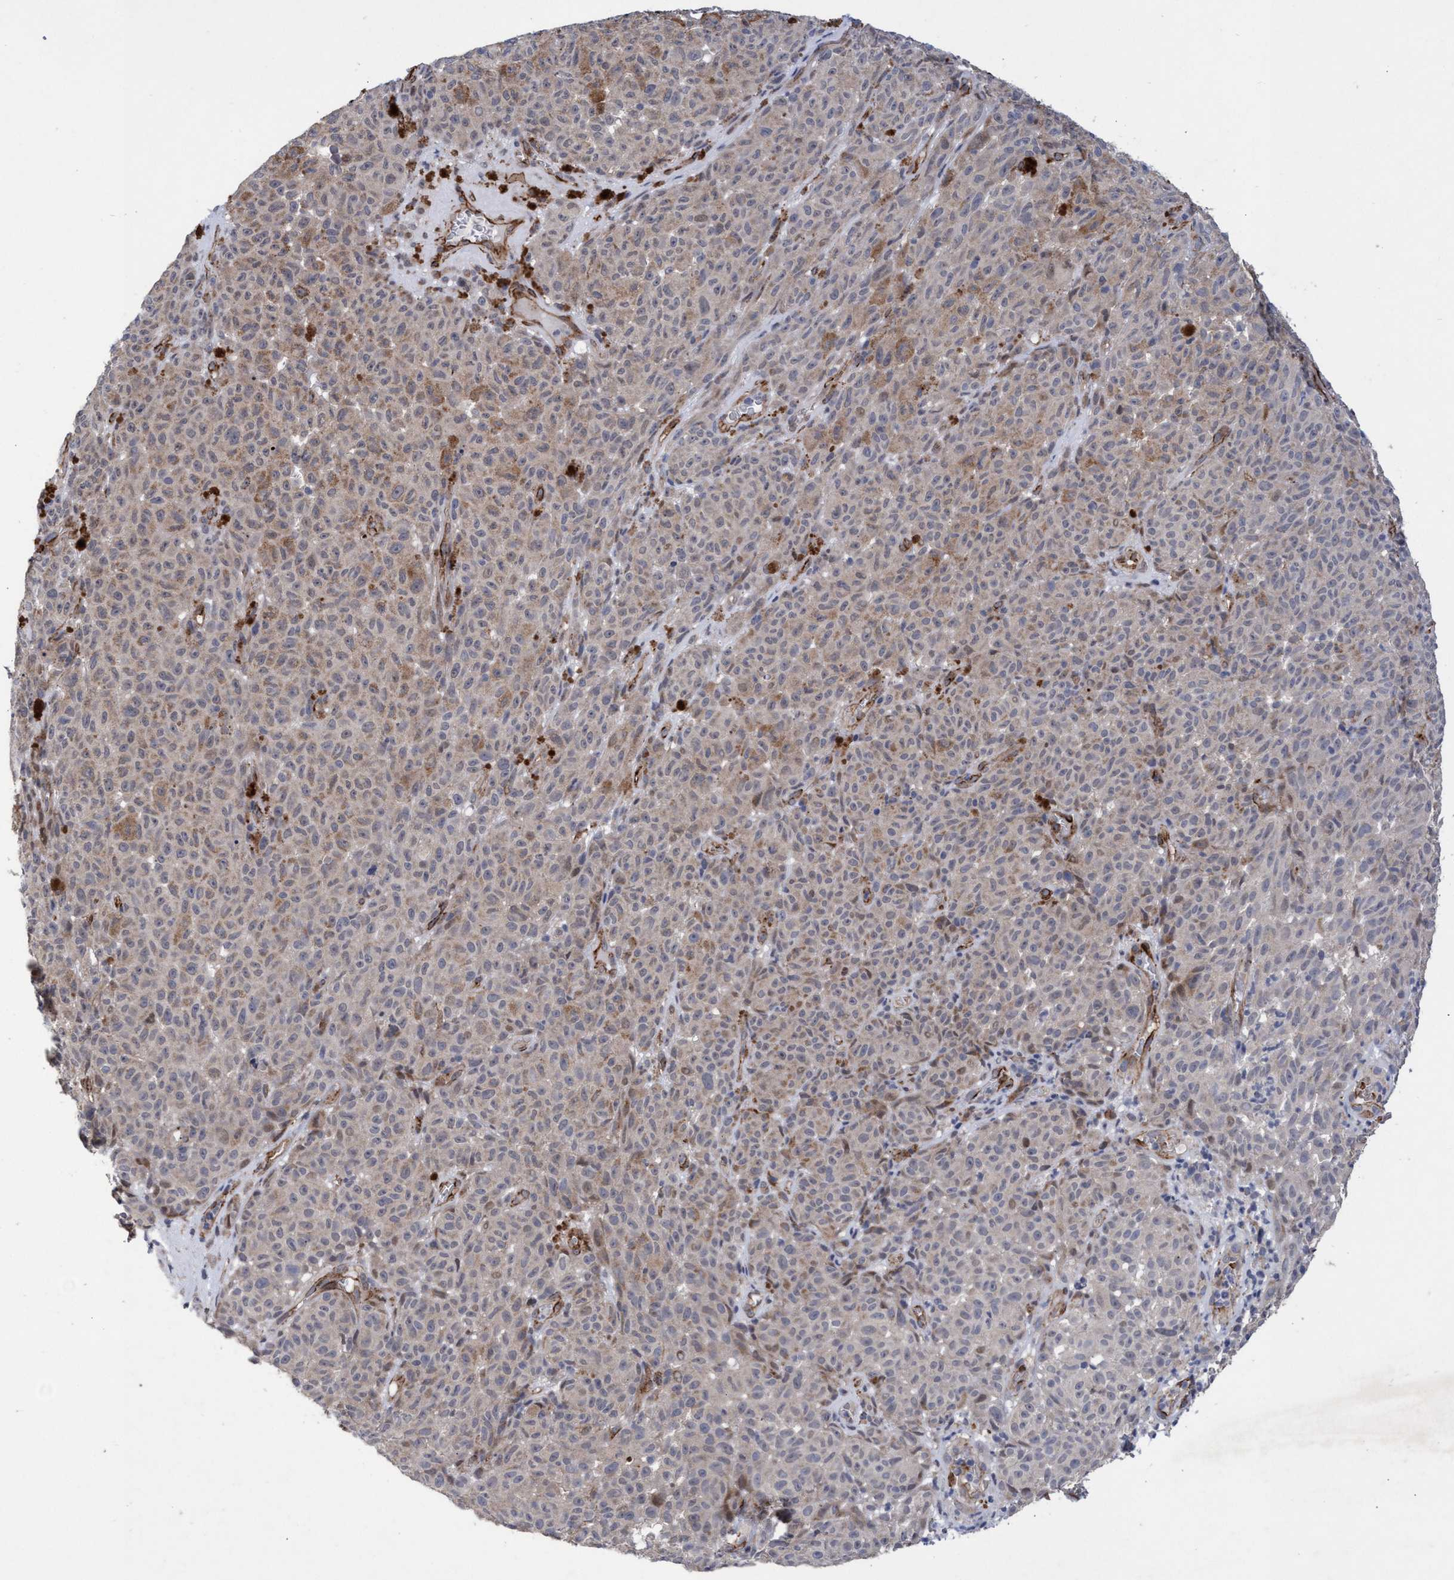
{"staining": {"intensity": "weak", "quantity": "<25%", "location": "cytoplasmic/membranous"}, "tissue": "melanoma", "cell_type": "Tumor cells", "image_type": "cancer", "snomed": [{"axis": "morphology", "description": "Malignant melanoma, NOS"}, {"axis": "topography", "description": "Skin"}], "caption": "High magnification brightfield microscopy of malignant melanoma stained with DAB (3,3'-diaminobenzidine) (brown) and counterstained with hematoxylin (blue): tumor cells show no significant expression.", "gene": "ZNF750", "patient": {"sex": "female", "age": 82}}